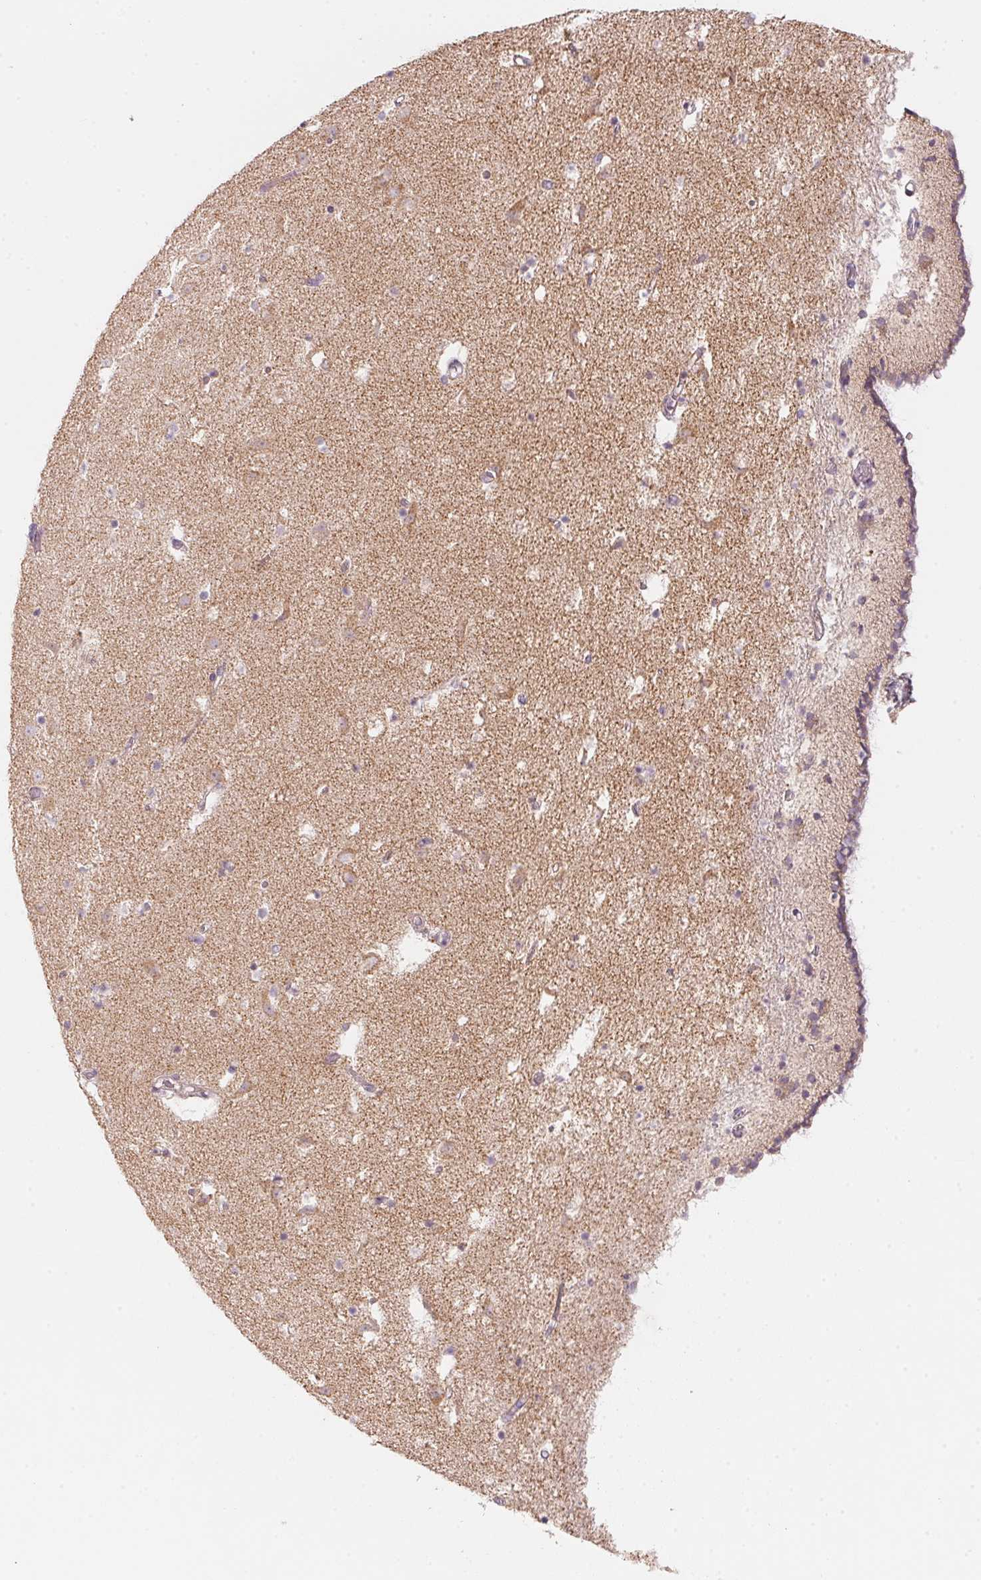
{"staining": {"intensity": "weak", "quantity": "<25%", "location": "cytoplasmic/membranous"}, "tissue": "caudate", "cell_type": "Glial cells", "image_type": "normal", "snomed": [{"axis": "morphology", "description": "Normal tissue, NOS"}, {"axis": "topography", "description": "Lateral ventricle wall"}], "caption": "DAB (3,3'-diaminobenzidine) immunohistochemical staining of benign caudate displays no significant expression in glial cells.", "gene": "BLOC1S2", "patient": {"sex": "female", "age": 42}}